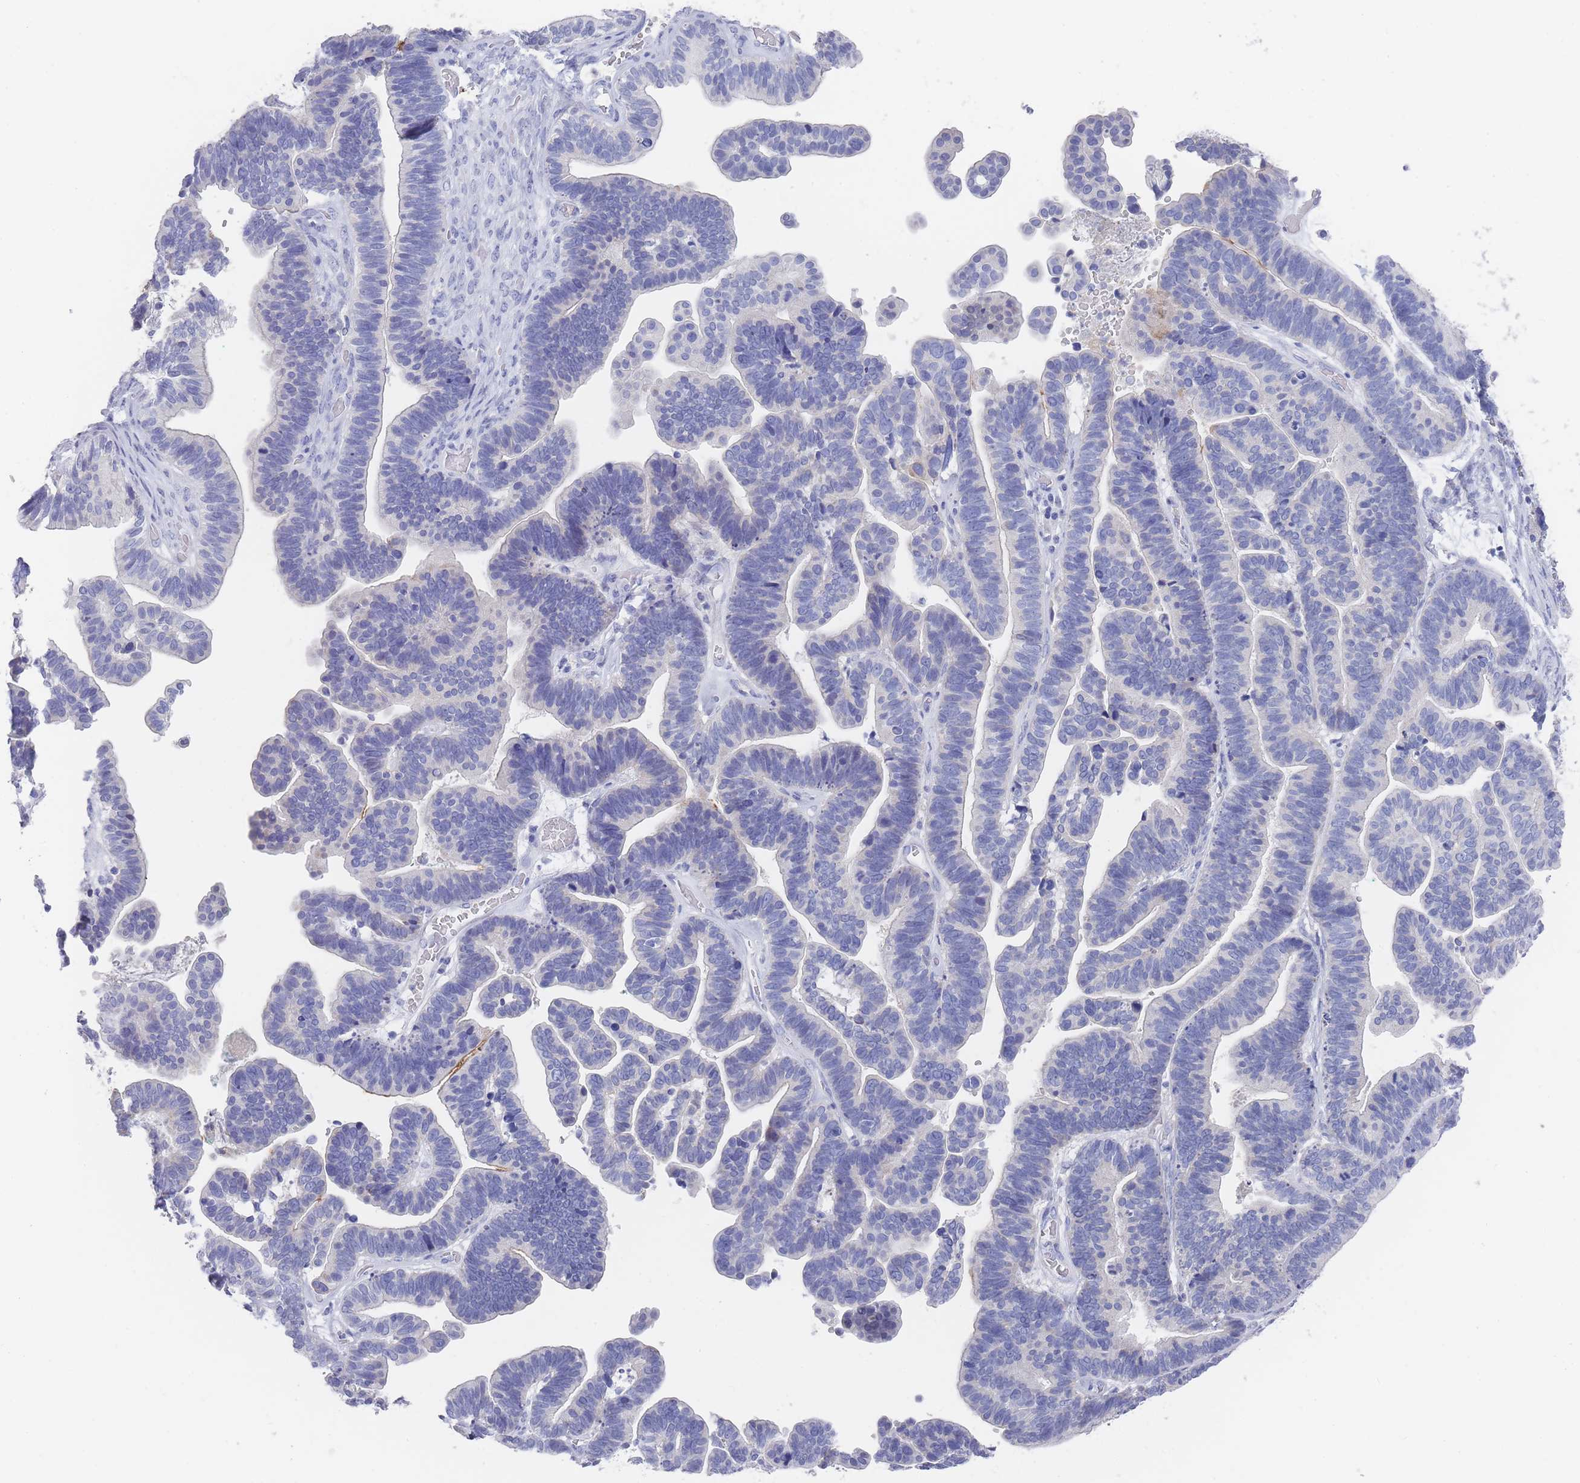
{"staining": {"intensity": "negative", "quantity": "none", "location": "none"}, "tissue": "ovarian cancer", "cell_type": "Tumor cells", "image_type": "cancer", "snomed": [{"axis": "morphology", "description": "Cystadenocarcinoma, serous, NOS"}, {"axis": "topography", "description": "Ovary"}], "caption": "Immunohistochemical staining of human ovarian cancer (serous cystadenocarcinoma) shows no significant expression in tumor cells.", "gene": "SCCPDH", "patient": {"sex": "female", "age": 56}}